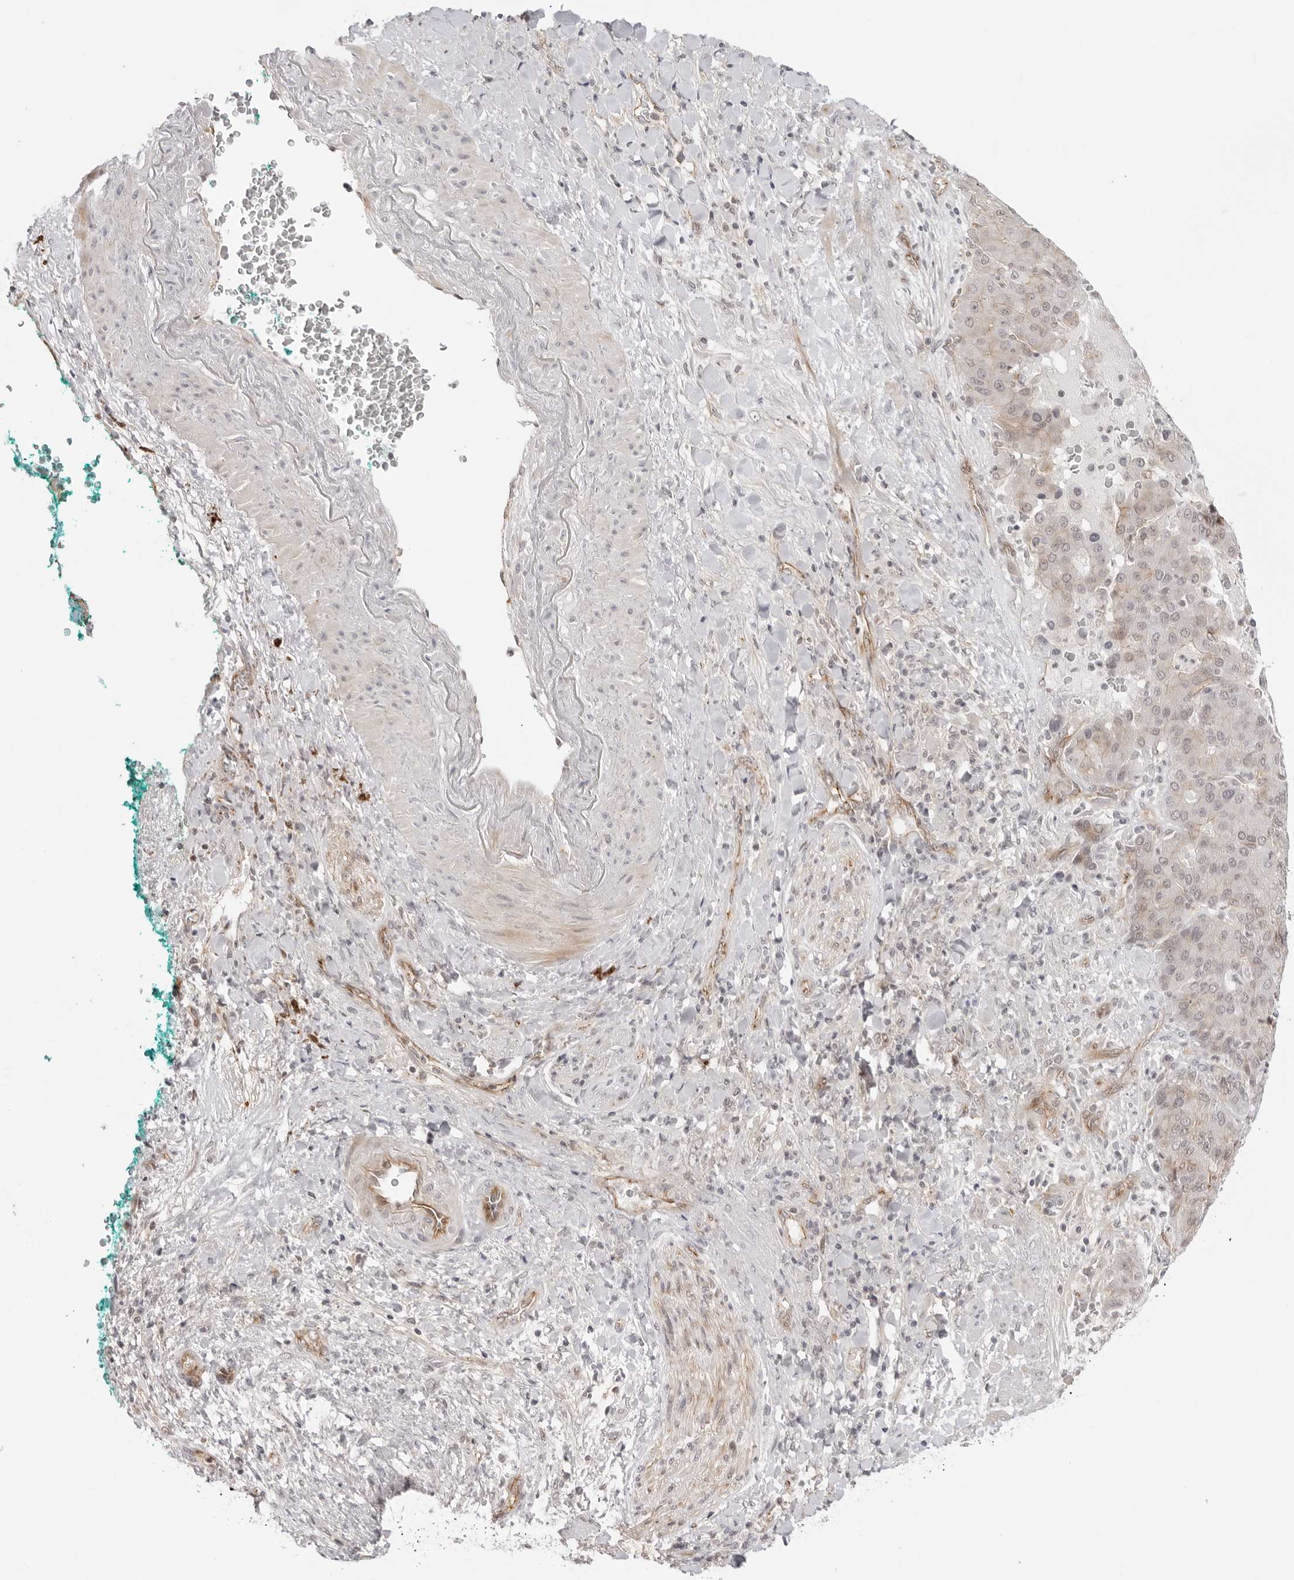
{"staining": {"intensity": "negative", "quantity": "none", "location": "none"}, "tissue": "liver cancer", "cell_type": "Tumor cells", "image_type": "cancer", "snomed": [{"axis": "morphology", "description": "Carcinoma, Hepatocellular, NOS"}, {"axis": "topography", "description": "Liver"}], "caption": "High power microscopy photomicrograph of an IHC image of liver cancer (hepatocellular carcinoma), revealing no significant positivity in tumor cells.", "gene": "TRAPPC3", "patient": {"sex": "male", "age": 65}}